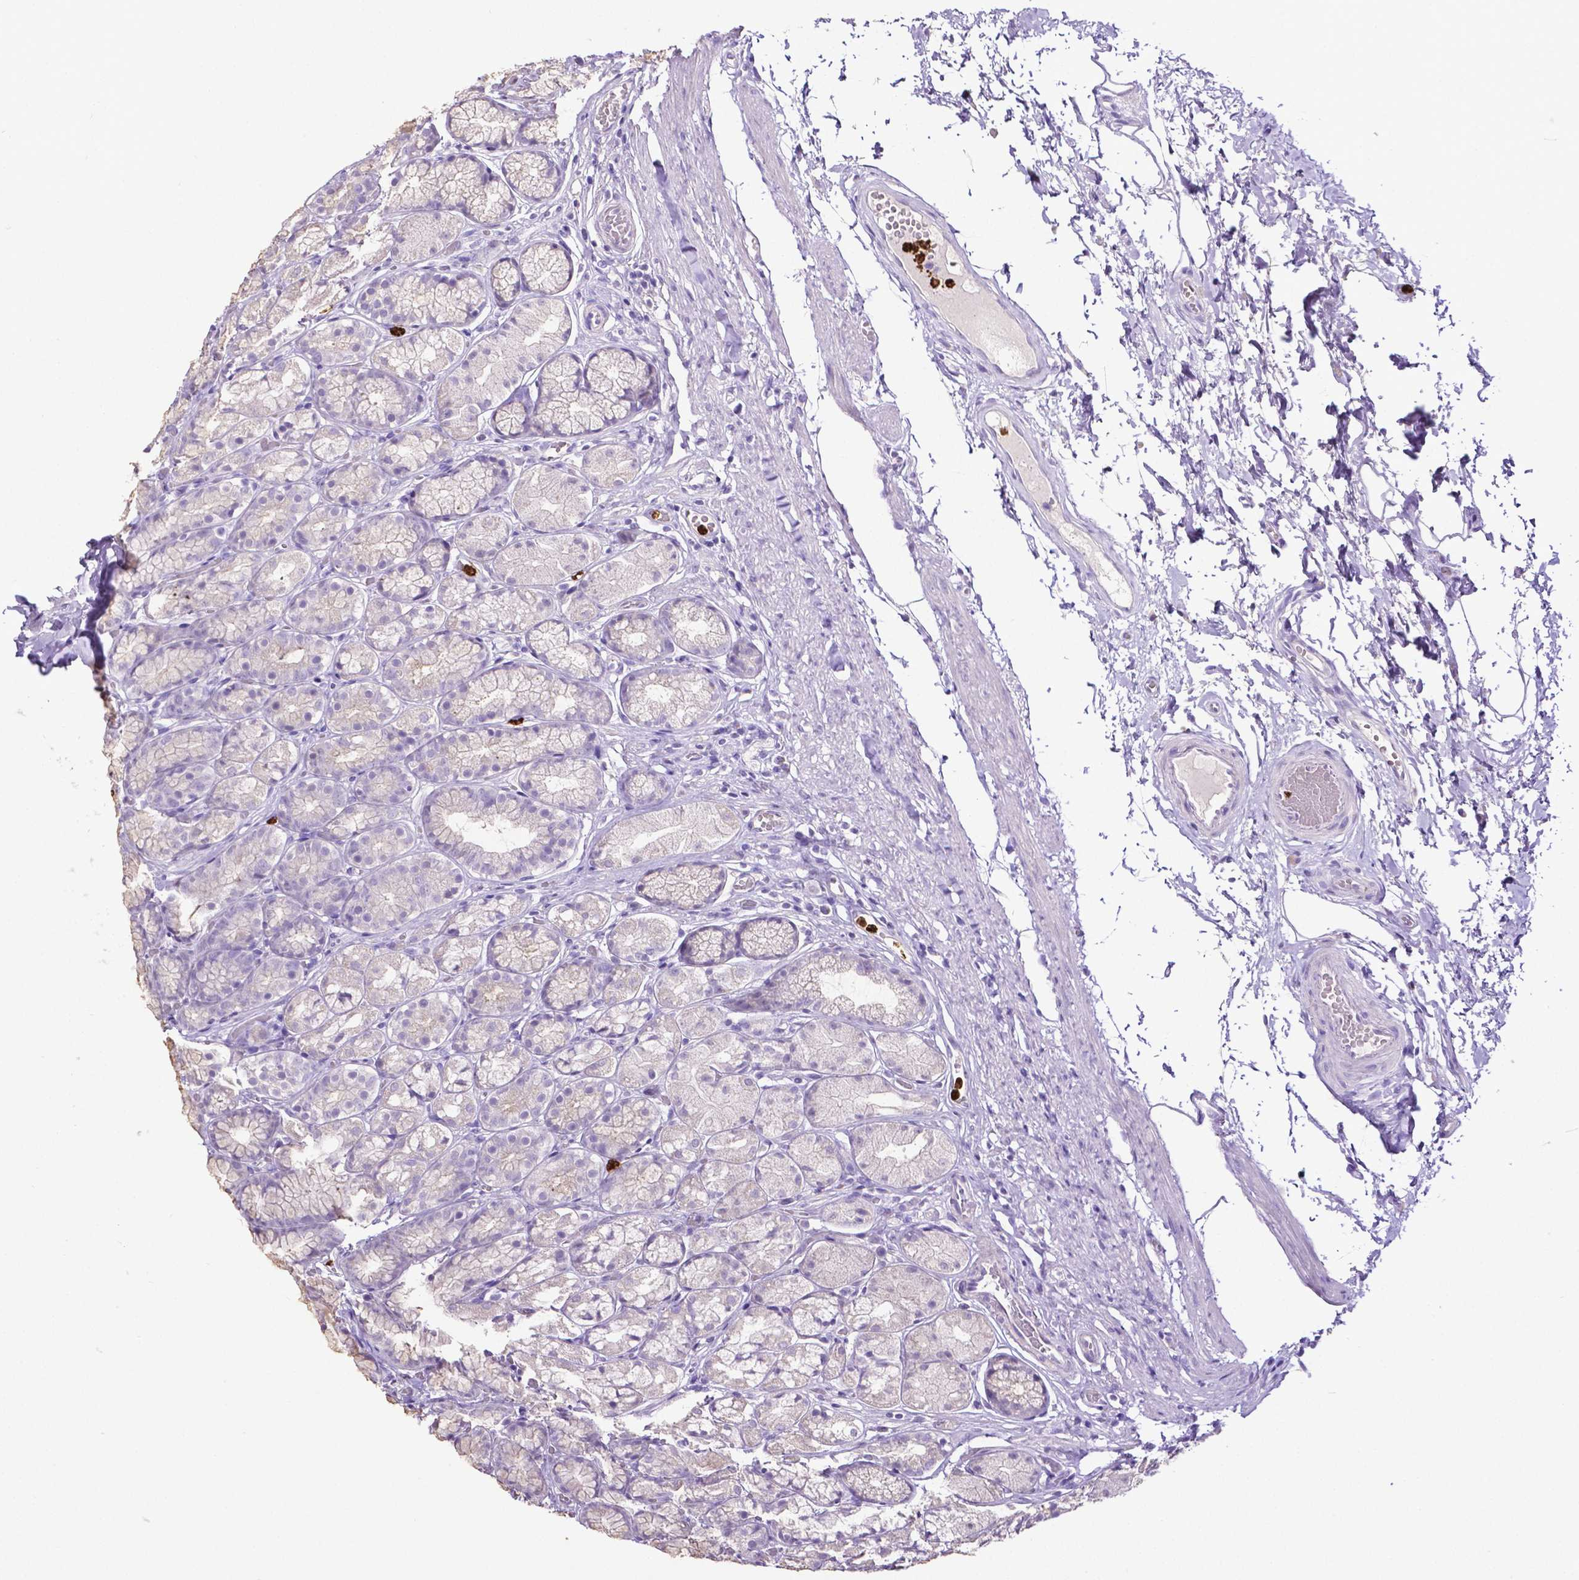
{"staining": {"intensity": "negative", "quantity": "none", "location": "none"}, "tissue": "stomach", "cell_type": "Glandular cells", "image_type": "normal", "snomed": [{"axis": "morphology", "description": "Normal tissue, NOS"}, {"axis": "topography", "description": "Stomach"}], "caption": "IHC image of normal human stomach stained for a protein (brown), which reveals no expression in glandular cells.", "gene": "MMP9", "patient": {"sex": "male", "age": 70}}